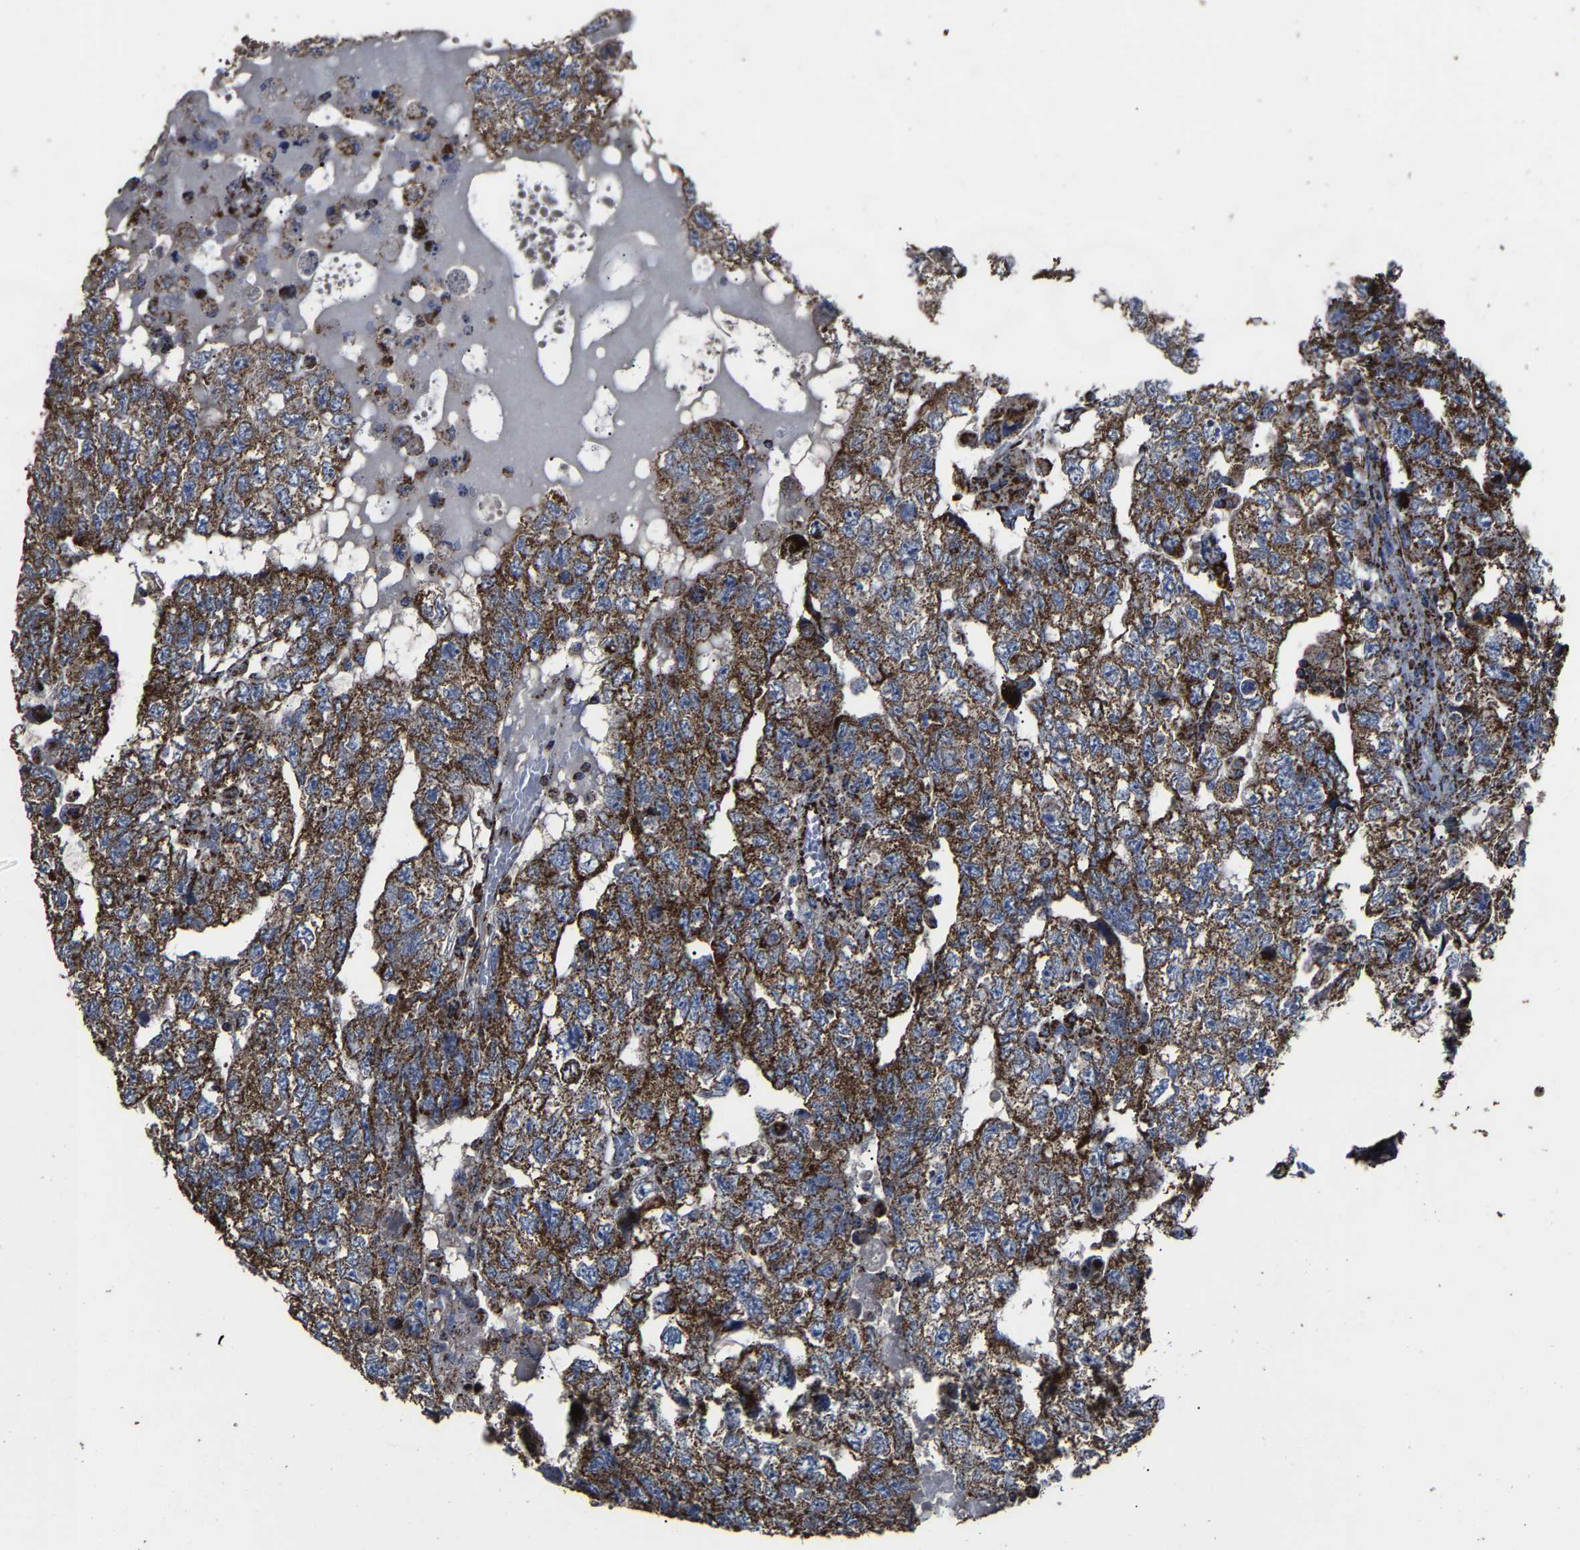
{"staining": {"intensity": "strong", "quantity": ">75%", "location": "cytoplasmic/membranous"}, "tissue": "testis cancer", "cell_type": "Tumor cells", "image_type": "cancer", "snomed": [{"axis": "morphology", "description": "Carcinoma, Embryonal, NOS"}, {"axis": "topography", "description": "Testis"}], "caption": "The immunohistochemical stain labels strong cytoplasmic/membranous positivity in tumor cells of embryonal carcinoma (testis) tissue.", "gene": "NDUFV3", "patient": {"sex": "male", "age": 36}}